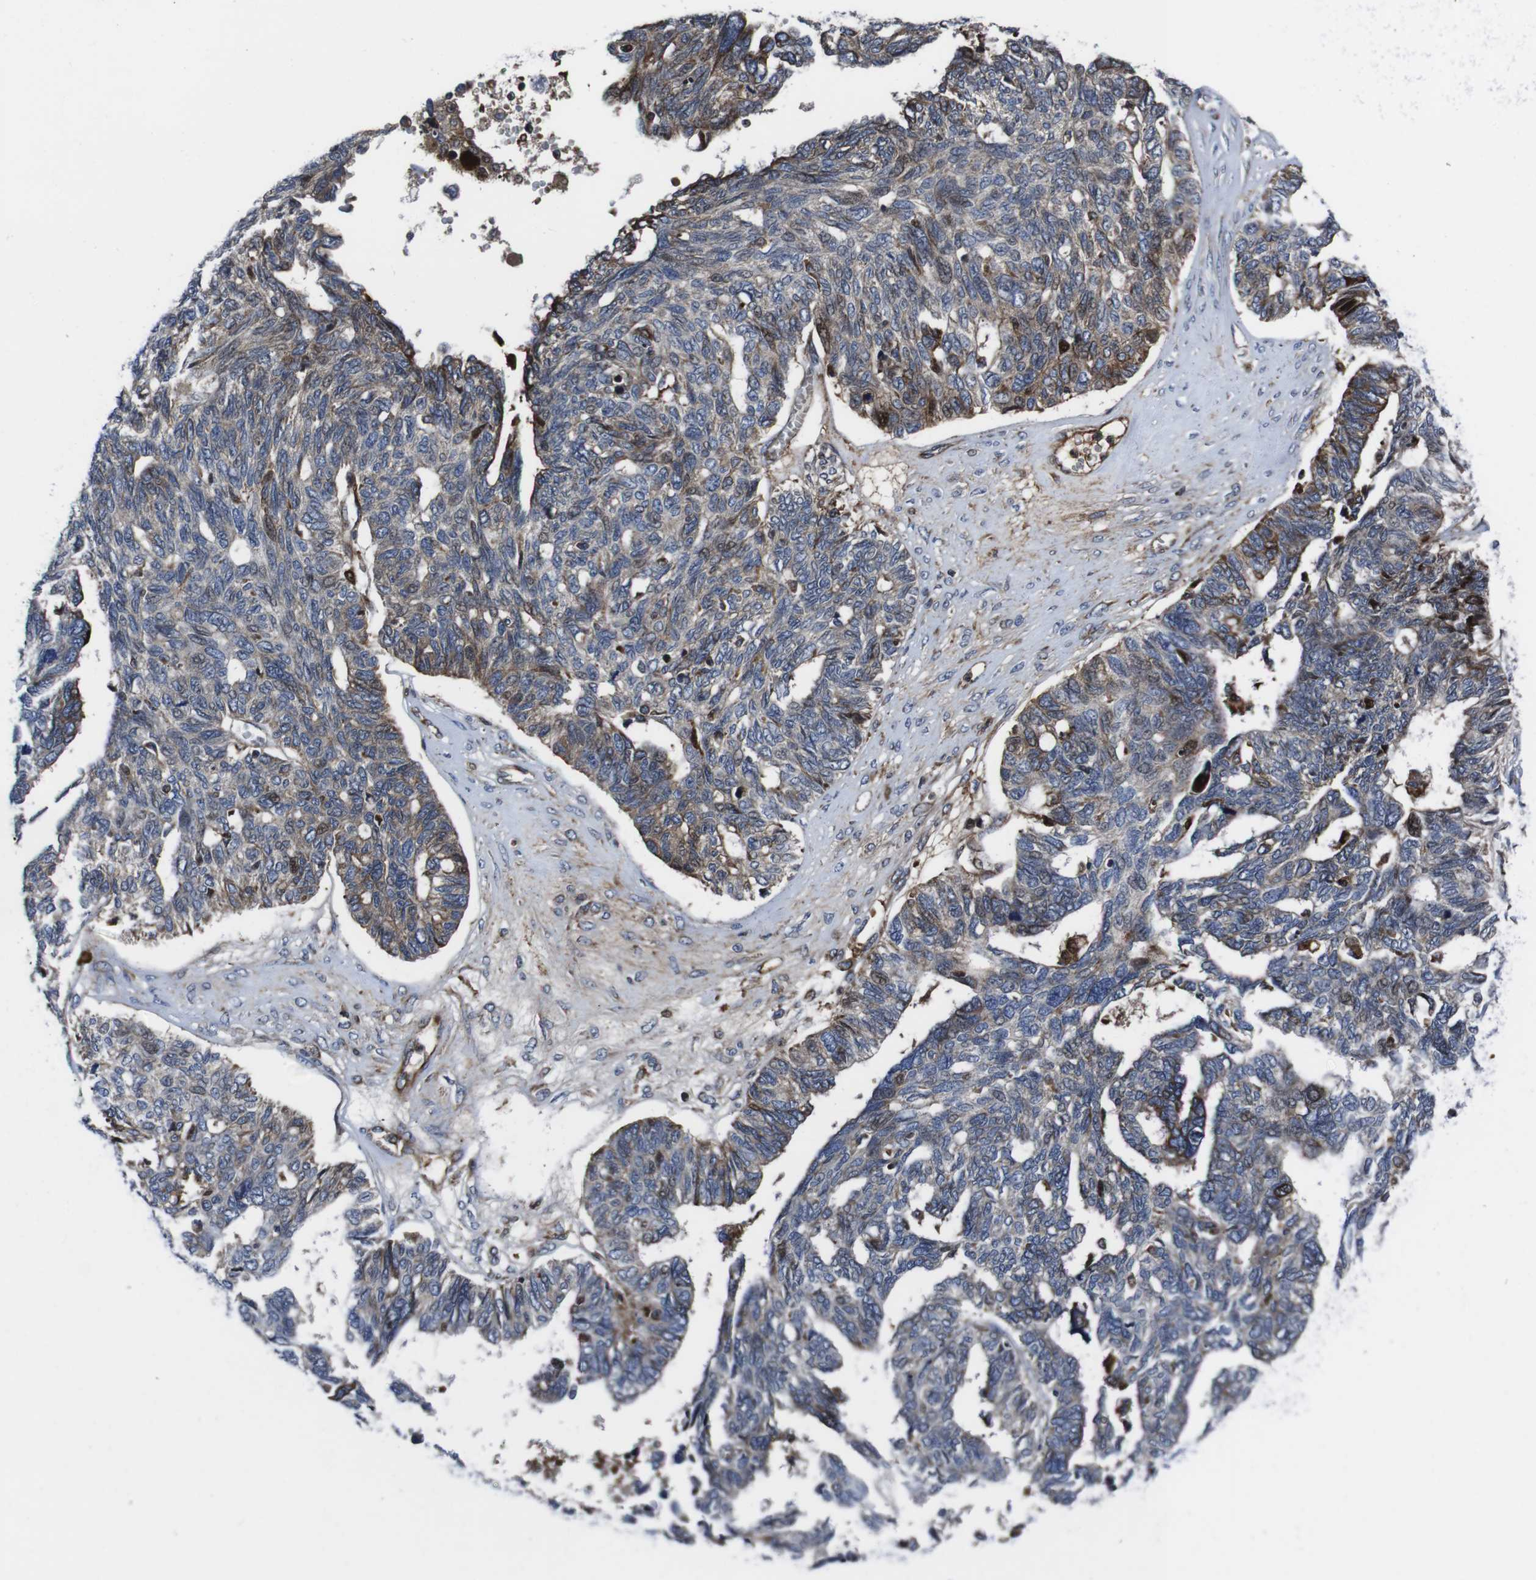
{"staining": {"intensity": "moderate", "quantity": "25%-75%", "location": "cytoplasmic/membranous,nuclear"}, "tissue": "ovarian cancer", "cell_type": "Tumor cells", "image_type": "cancer", "snomed": [{"axis": "morphology", "description": "Cystadenocarcinoma, serous, NOS"}, {"axis": "topography", "description": "Ovary"}], "caption": "Immunohistochemistry (DAB (3,3'-diaminobenzidine)) staining of human serous cystadenocarcinoma (ovarian) exhibits moderate cytoplasmic/membranous and nuclear protein positivity in about 25%-75% of tumor cells.", "gene": "SMYD3", "patient": {"sex": "female", "age": 79}}